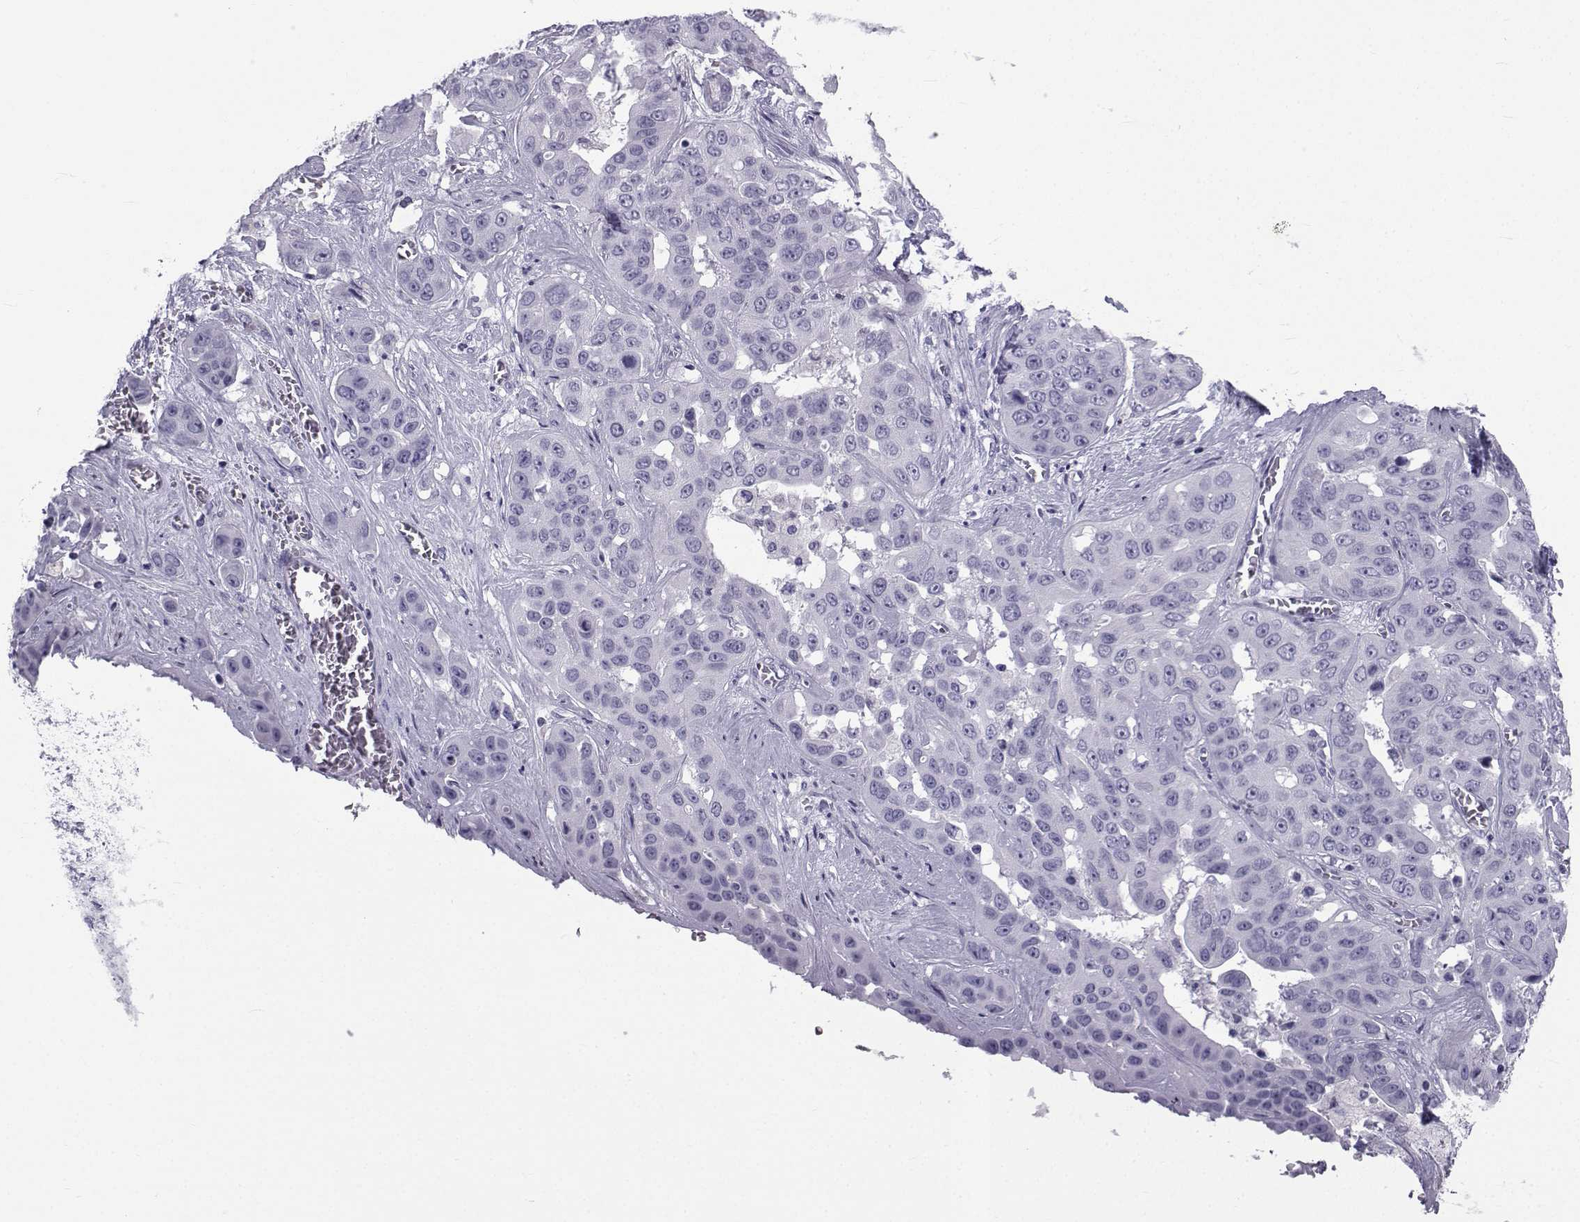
{"staining": {"intensity": "negative", "quantity": "none", "location": "none"}, "tissue": "liver cancer", "cell_type": "Tumor cells", "image_type": "cancer", "snomed": [{"axis": "morphology", "description": "Cholangiocarcinoma"}, {"axis": "topography", "description": "Liver"}], "caption": "Liver cholangiocarcinoma was stained to show a protein in brown. There is no significant expression in tumor cells.", "gene": "SPANXD", "patient": {"sex": "female", "age": 52}}